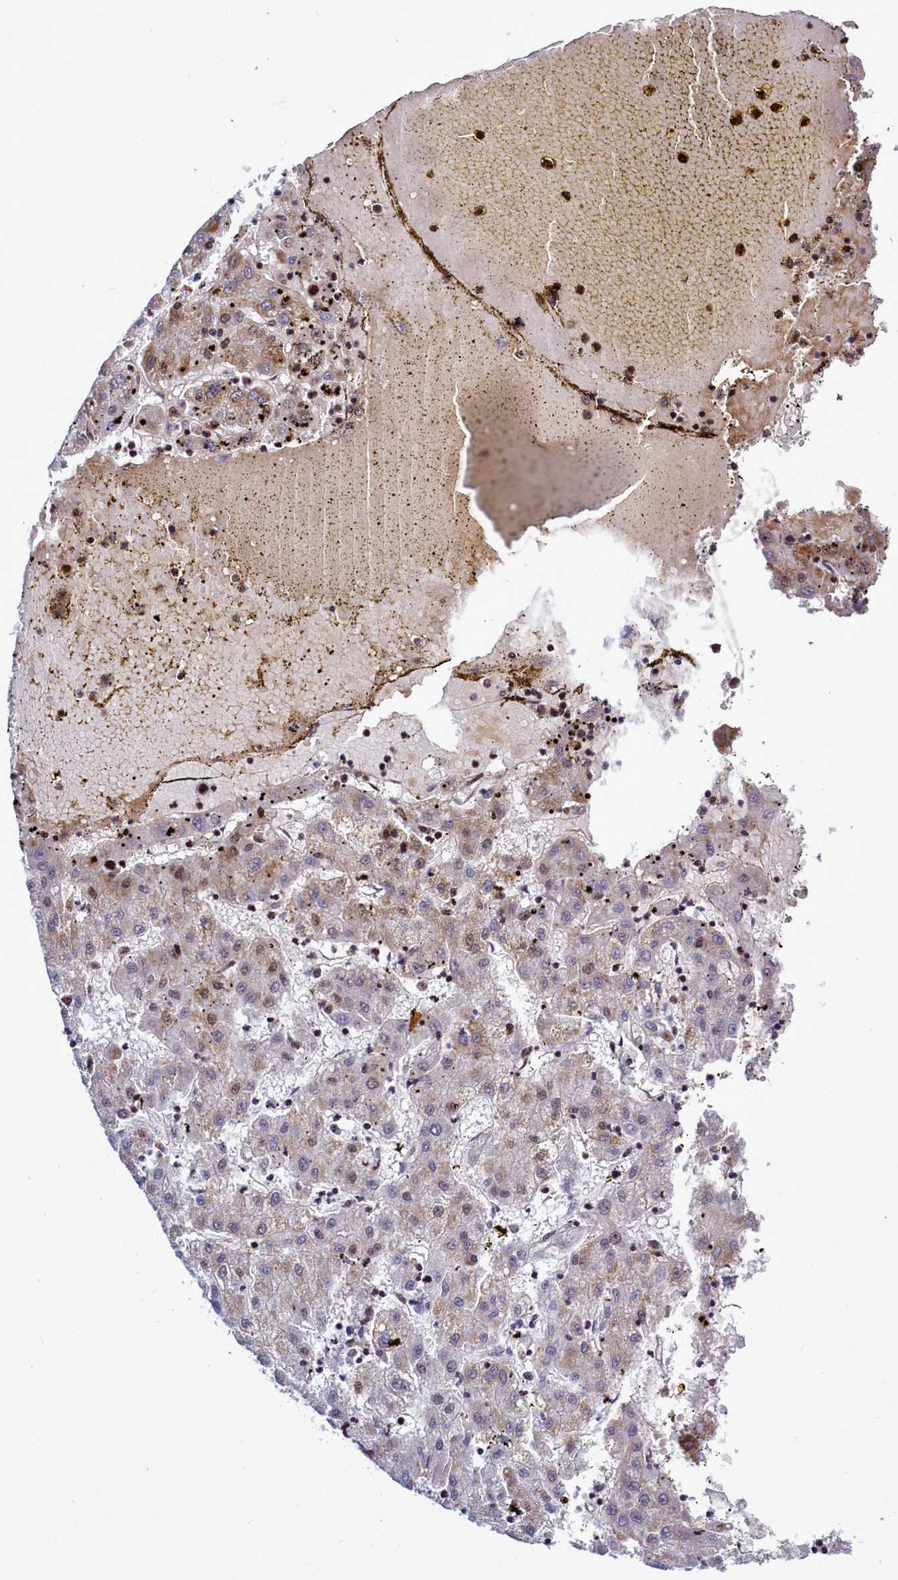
{"staining": {"intensity": "moderate", "quantity": "<25%", "location": "cytoplasmic/membranous,nuclear"}, "tissue": "liver cancer", "cell_type": "Tumor cells", "image_type": "cancer", "snomed": [{"axis": "morphology", "description": "Carcinoma, Hepatocellular, NOS"}, {"axis": "topography", "description": "Liver"}], "caption": "The immunohistochemical stain highlights moderate cytoplasmic/membranous and nuclear positivity in tumor cells of liver cancer (hepatocellular carcinoma) tissue.", "gene": "POM121L2", "patient": {"sex": "male", "age": 72}}